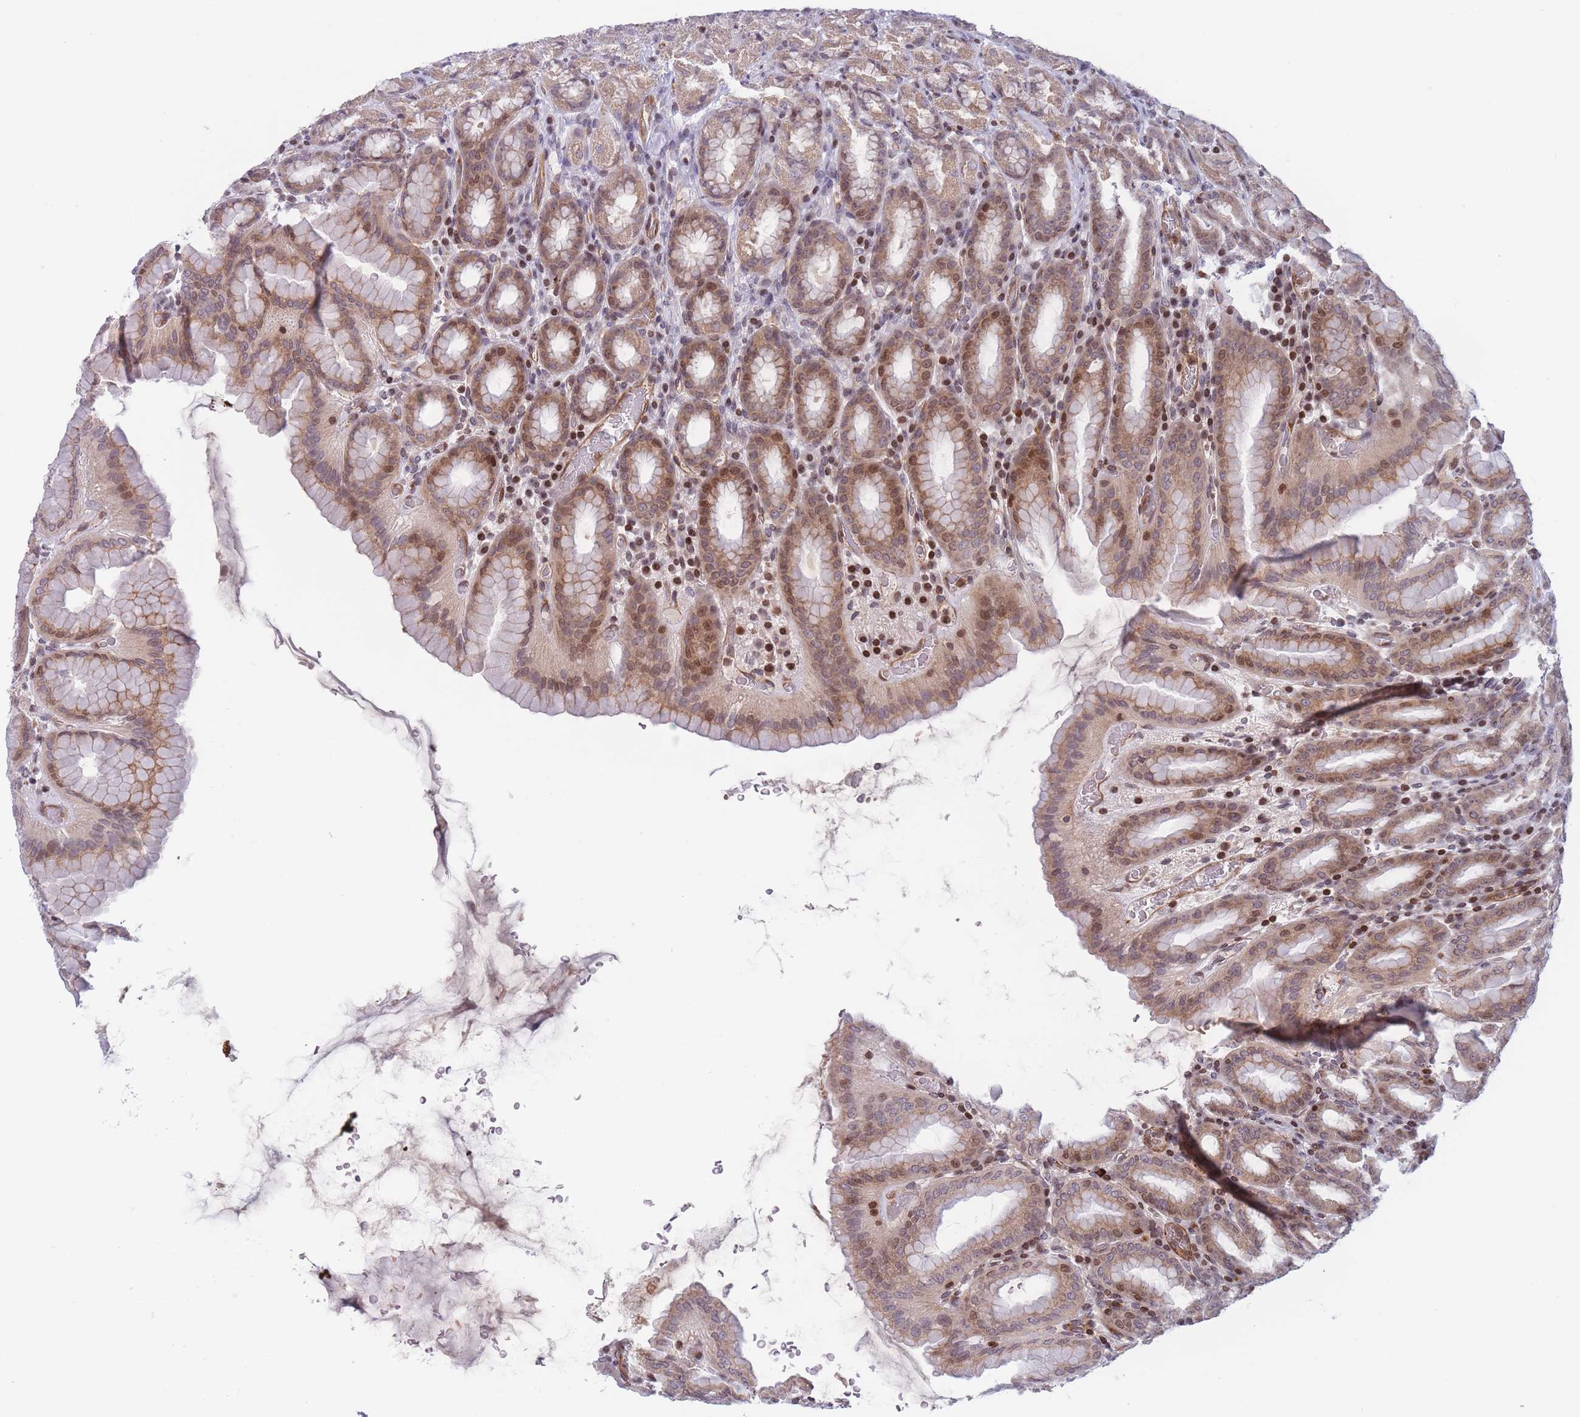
{"staining": {"intensity": "moderate", "quantity": "25%-75%", "location": "cytoplasmic/membranous,nuclear"}, "tissue": "stomach", "cell_type": "Glandular cells", "image_type": "normal", "snomed": [{"axis": "morphology", "description": "Normal tissue, NOS"}, {"axis": "topography", "description": "Stomach, upper"}, {"axis": "topography", "description": "Stomach"}], "caption": "Glandular cells reveal medium levels of moderate cytoplasmic/membranous,nuclear expression in about 25%-75% of cells in benign human stomach. The staining was performed using DAB (3,3'-diaminobenzidine), with brown indicating positive protein expression. Nuclei are stained blue with hematoxylin.", "gene": "SLC35F5", "patient": {"sex": "male", "age": 68}}